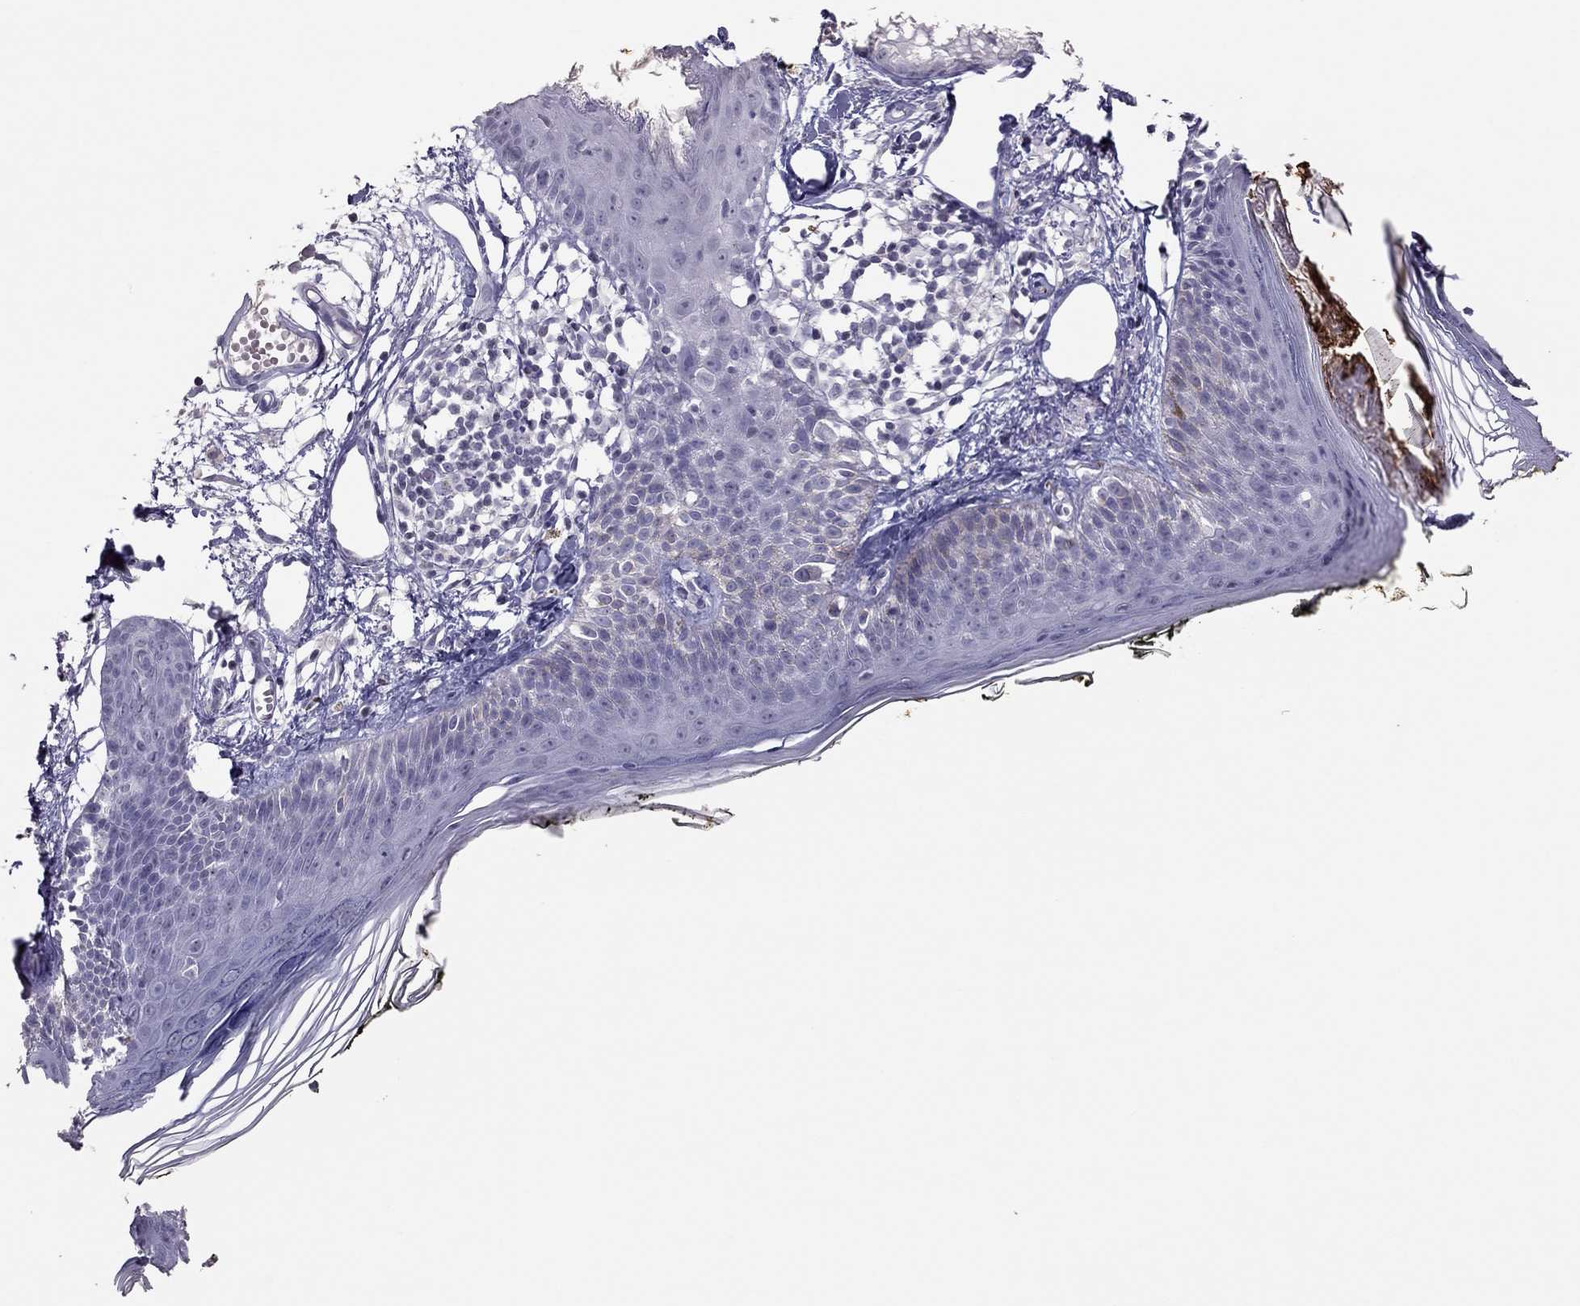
{"staining": {"intensity": "negative", "quantity": "none", "location": "none"}, "tissue": "skin", "cell_type": "Fibroblasts", "image_type": "normal", "snomed": [{"axis": "morphology", "description": "Normal tissue, NOS"}, {"axis": "topography", "description": "Skin"}], "caption": "Immunohistochemical staining of unremarkable skin demonstrates no significant staining in fibroblasts.", "gene": "TSHB", "patient": {"sex": "male", "age": 76}}